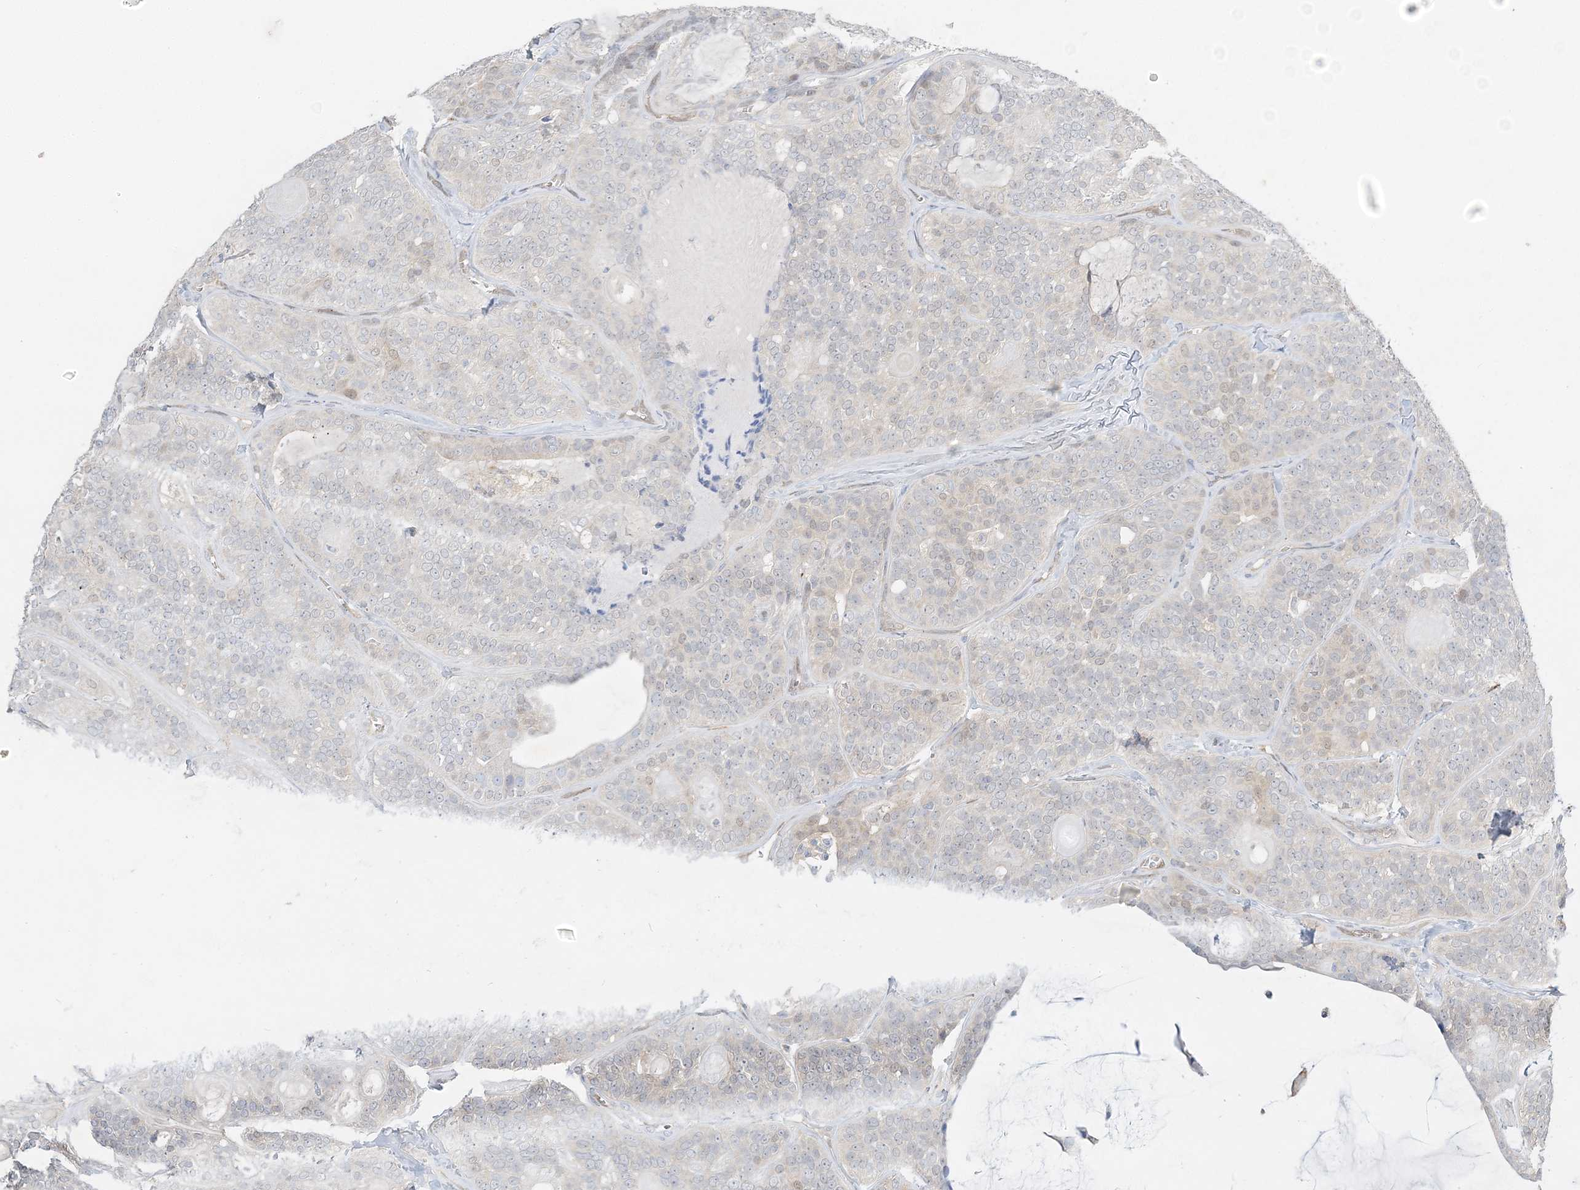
{"staining": {"intensity": "negative", "quantity": "none", "location": "none"}, "tissue": "head and neck cancer", "cell_type": "Tumor cells", "image_type": "cancer", "snomed": [{"axis": "morphology", "description": "Adenocarcinoma, NOS"}, {"axis": "topography", "description": "Head-Neck"}], "caption": "This is an immunohistochemistry micrograph of human head and neck cancer. There is no positivity in tumor cells.", "gene": "INPP1", "patient": {"sex": "male", "age": 66}}